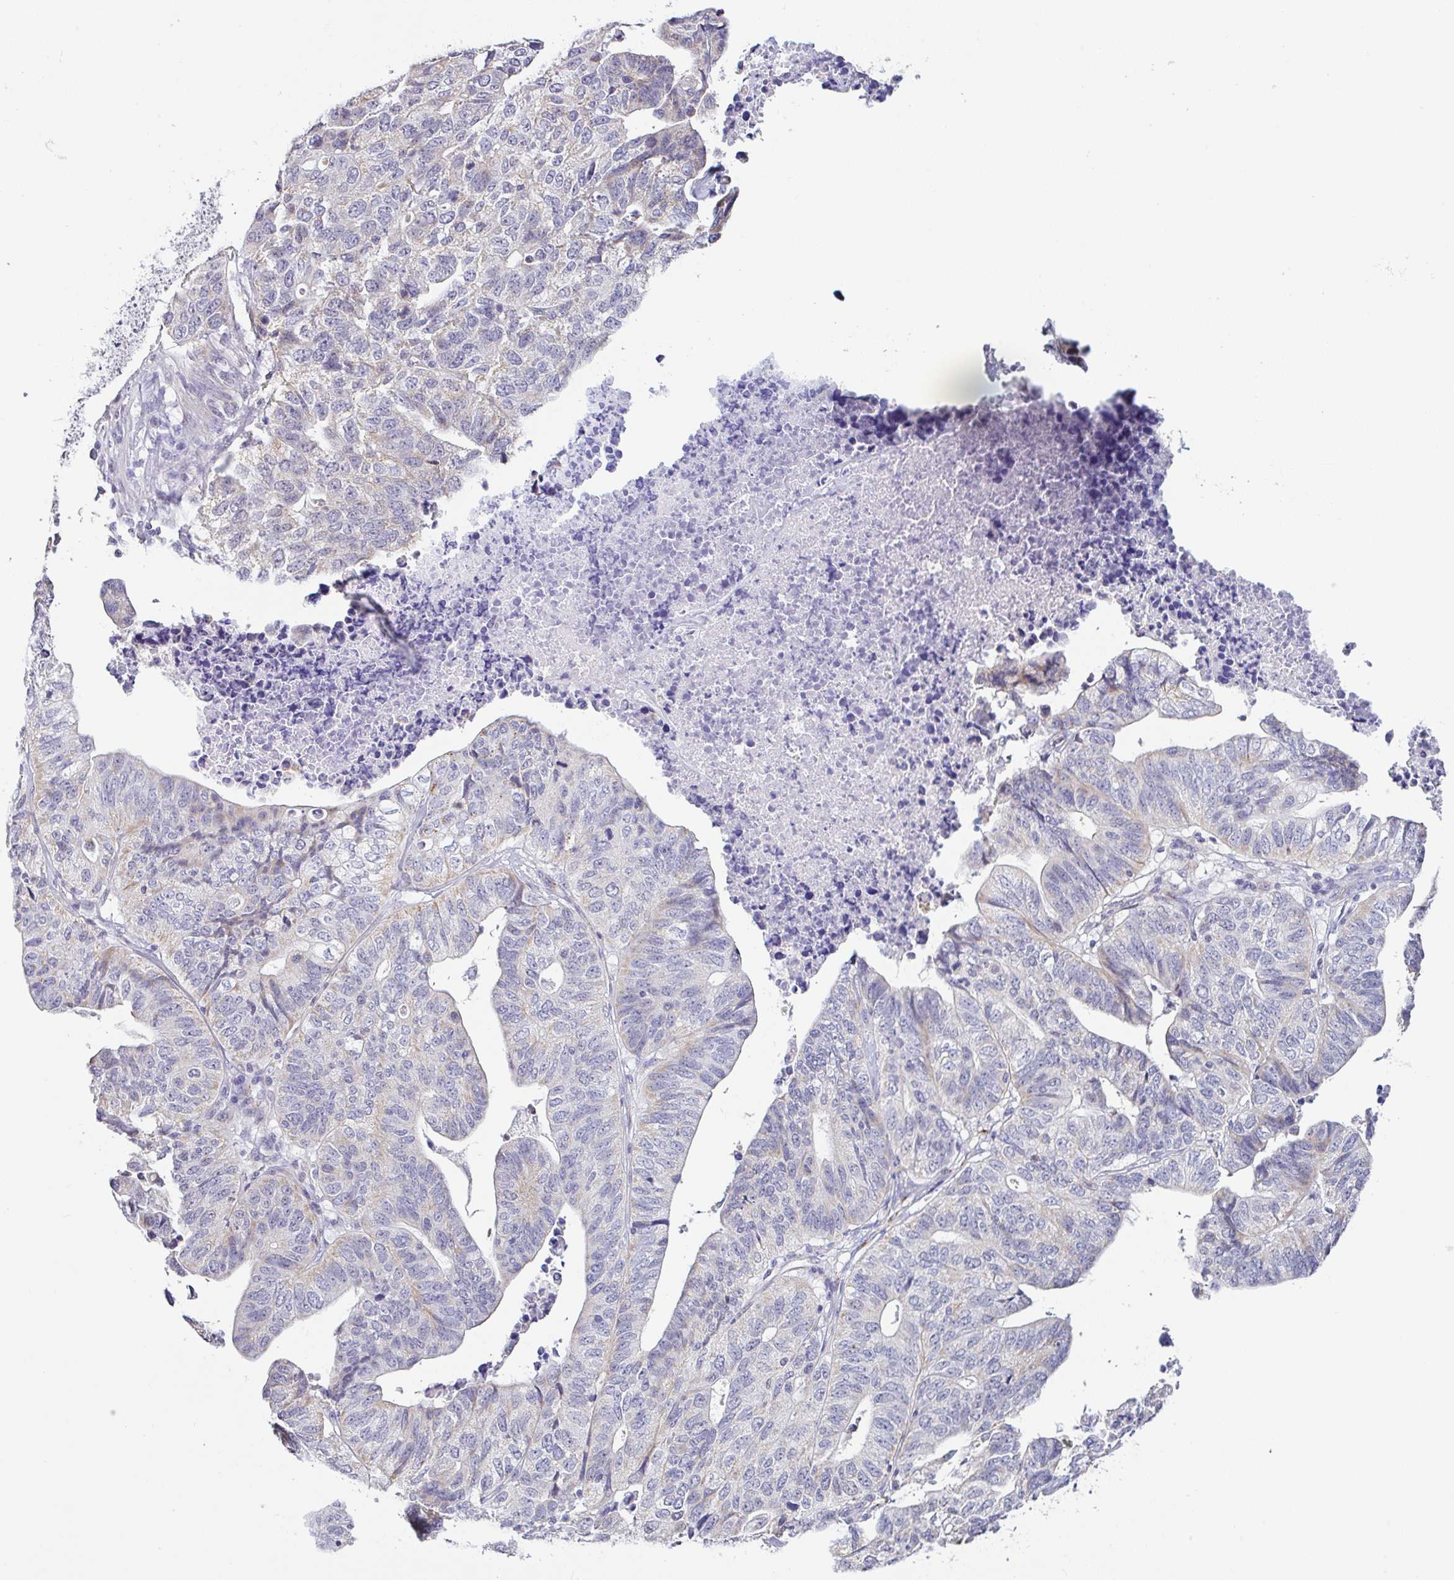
{"staining": {"intensity": "negative", "quantity": "none", "location": "none"}, "tissue": "stomach cancer", "cell_type": "Tumor cells", "image_type": "cancer", "snomed": [{"axis": "morphology", "description": "Adenocarcinoma, NOS"}, {"axis": "topography", "description": "Stomach, upper"}], "caption": "Immunohistochemistry (IHC) image of neoplastic tissue: stomach adenocarcinoma stained with DAB demonstrates no significant protein positivity in tumor cells.", "gene": "PLCD4", "patient": {"sex": "female", "age": 67}}